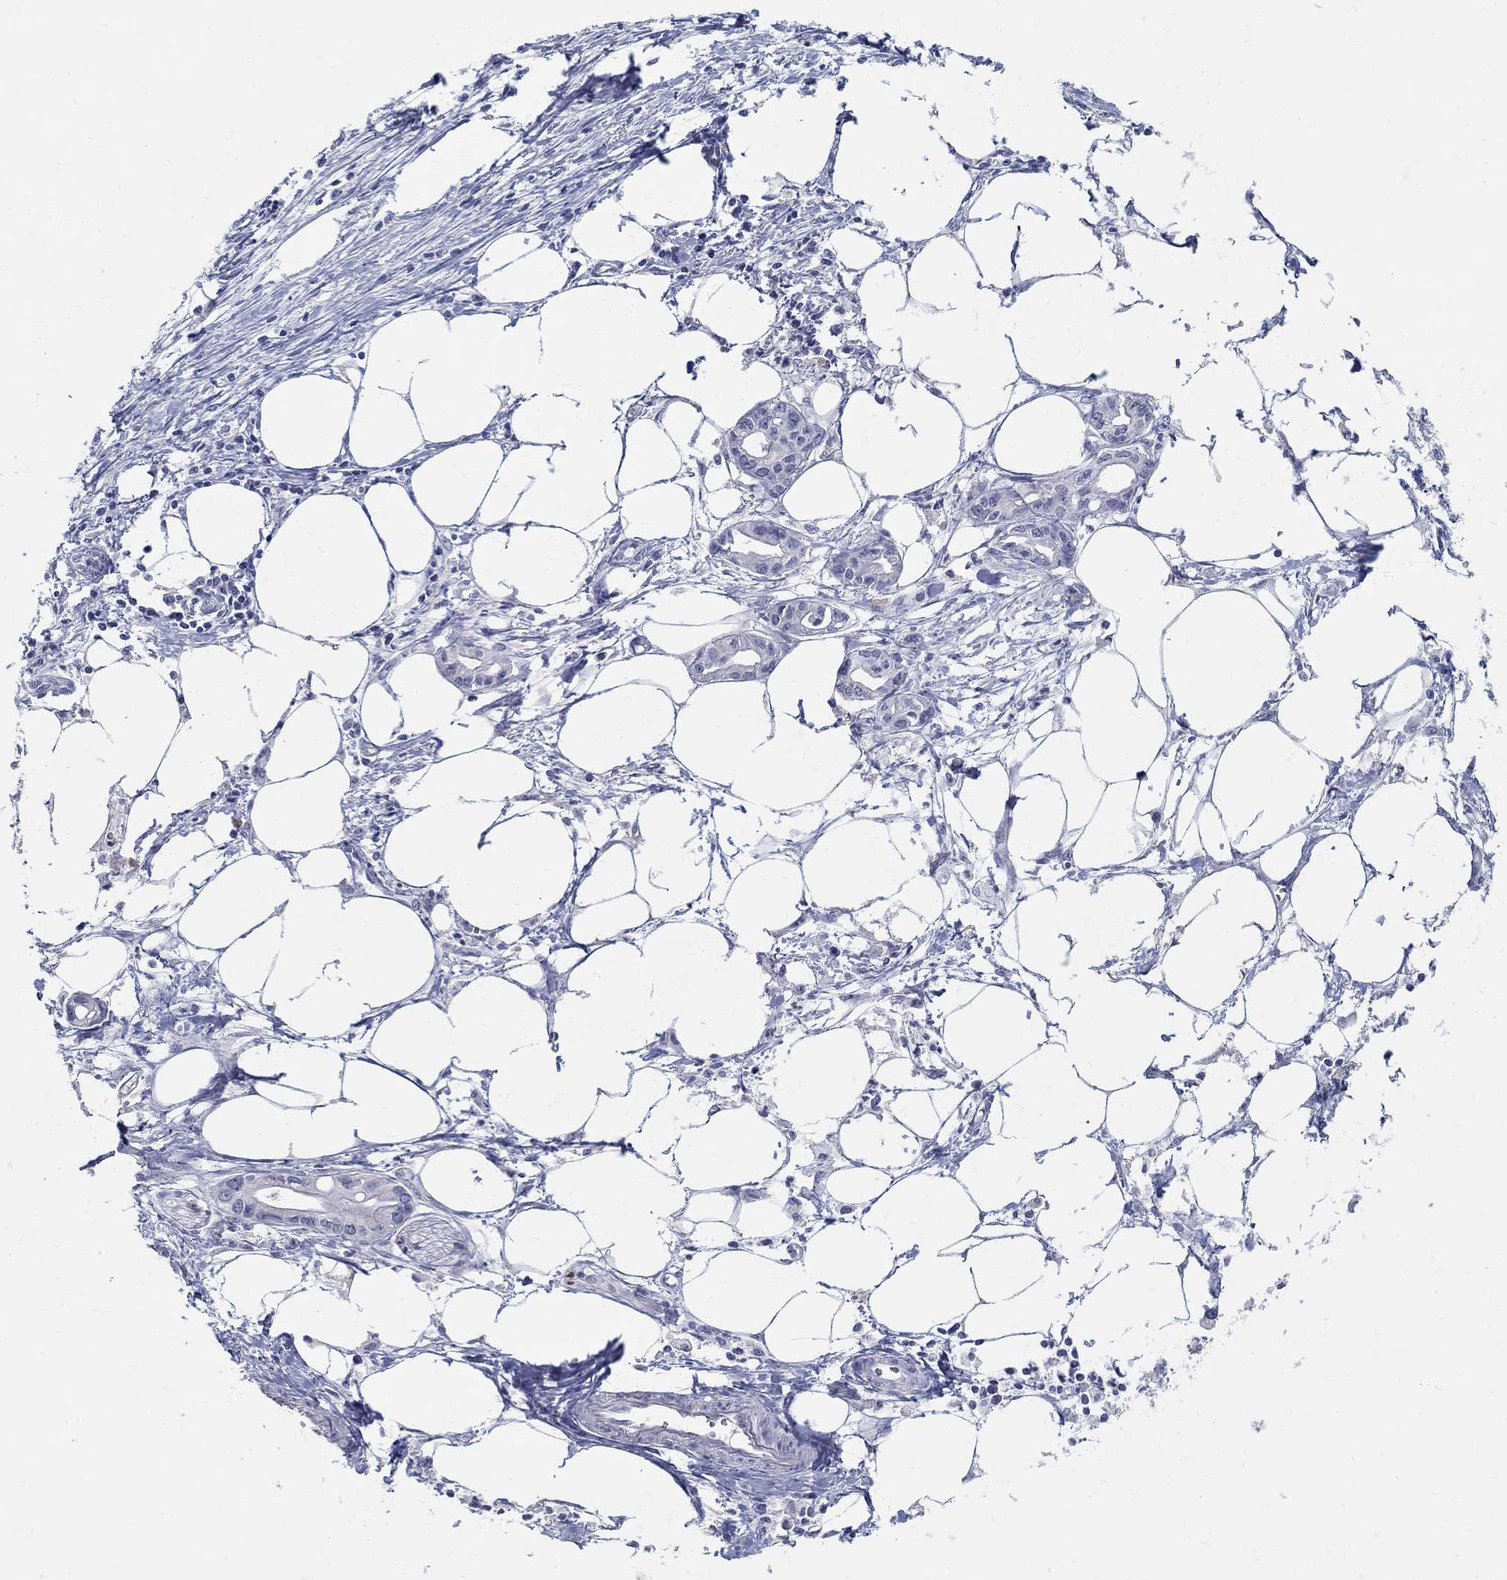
{"staining": {"intensity": "negative", "quantity": "none", "location": "none"}, "tissue": "pancreatic cancer", "cell_type": "Tumor cells", "image_type": "cancer", "snomed": [{"axis": "morphology", "description": "Adenocarcinoma, NOS"}, {"axis": "topography", "description": "Pancreas"}], "caption": "Tumor cells show no significant positivity in pancreatic cancer.", "gene": "SOX2", "patient": {"sex": "male", "age": 71}}